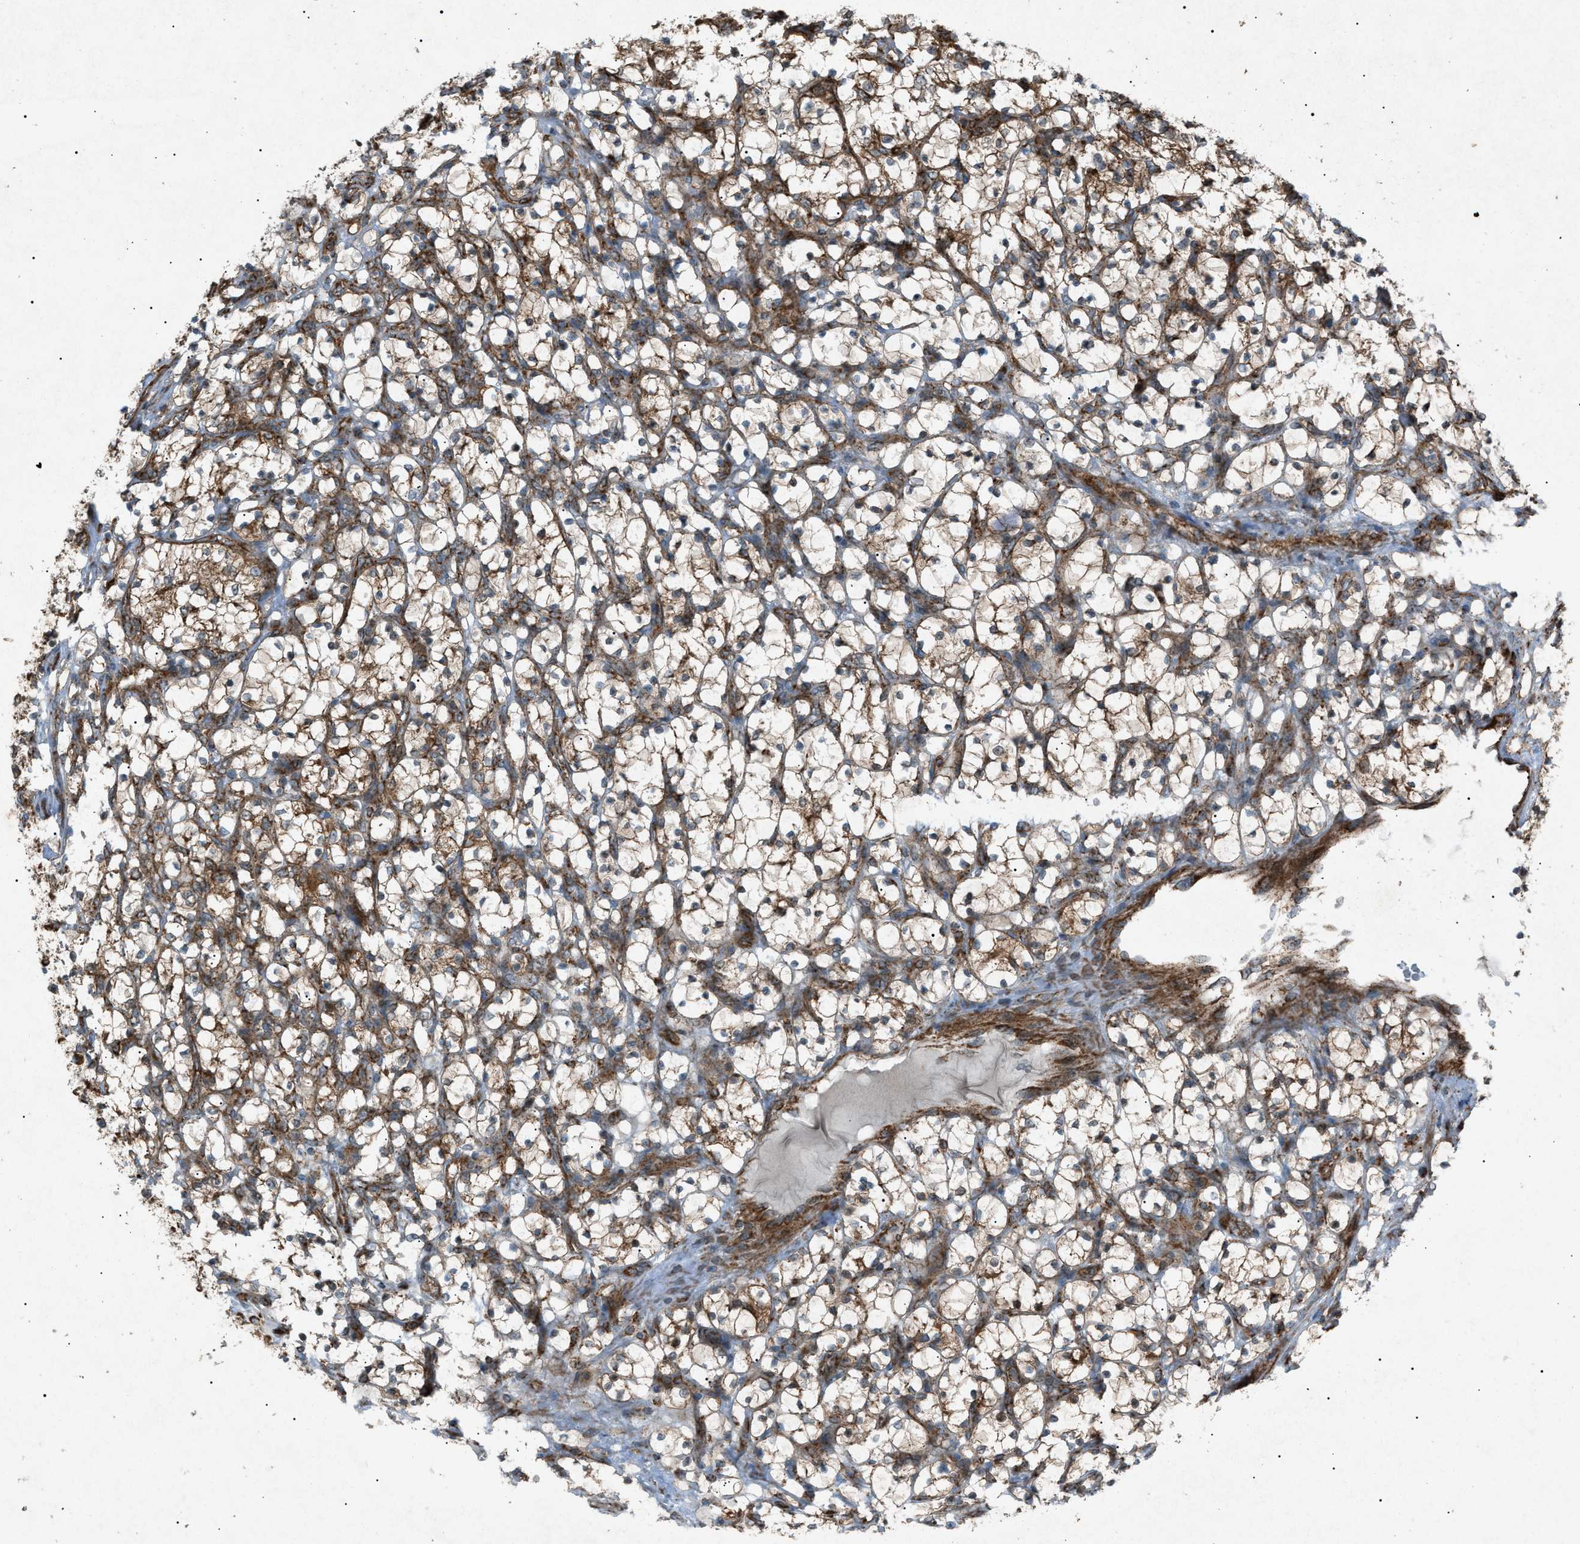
{"staining": {"intensity": "moderate", "quantity": ">75%", "location": "cytoplasmic/membranous"}, "tissue": "renal cancer", "cell_type": "Tumor cells", "image_type": "cancer", "snomed": [{"axis": "morphology", "description": "Adenocarcinoma, NOS"}, {"axis": "topography", "description": "Kidney"}], "caption": "Renal cancer tissue displays moderate cytoplasmic/membranous staining in approximately >75% of tumor cells, visualized by immunohistochemistry.", "gene": "C1GALT1C1", "patient": {"sex": "female", "age": 69}}